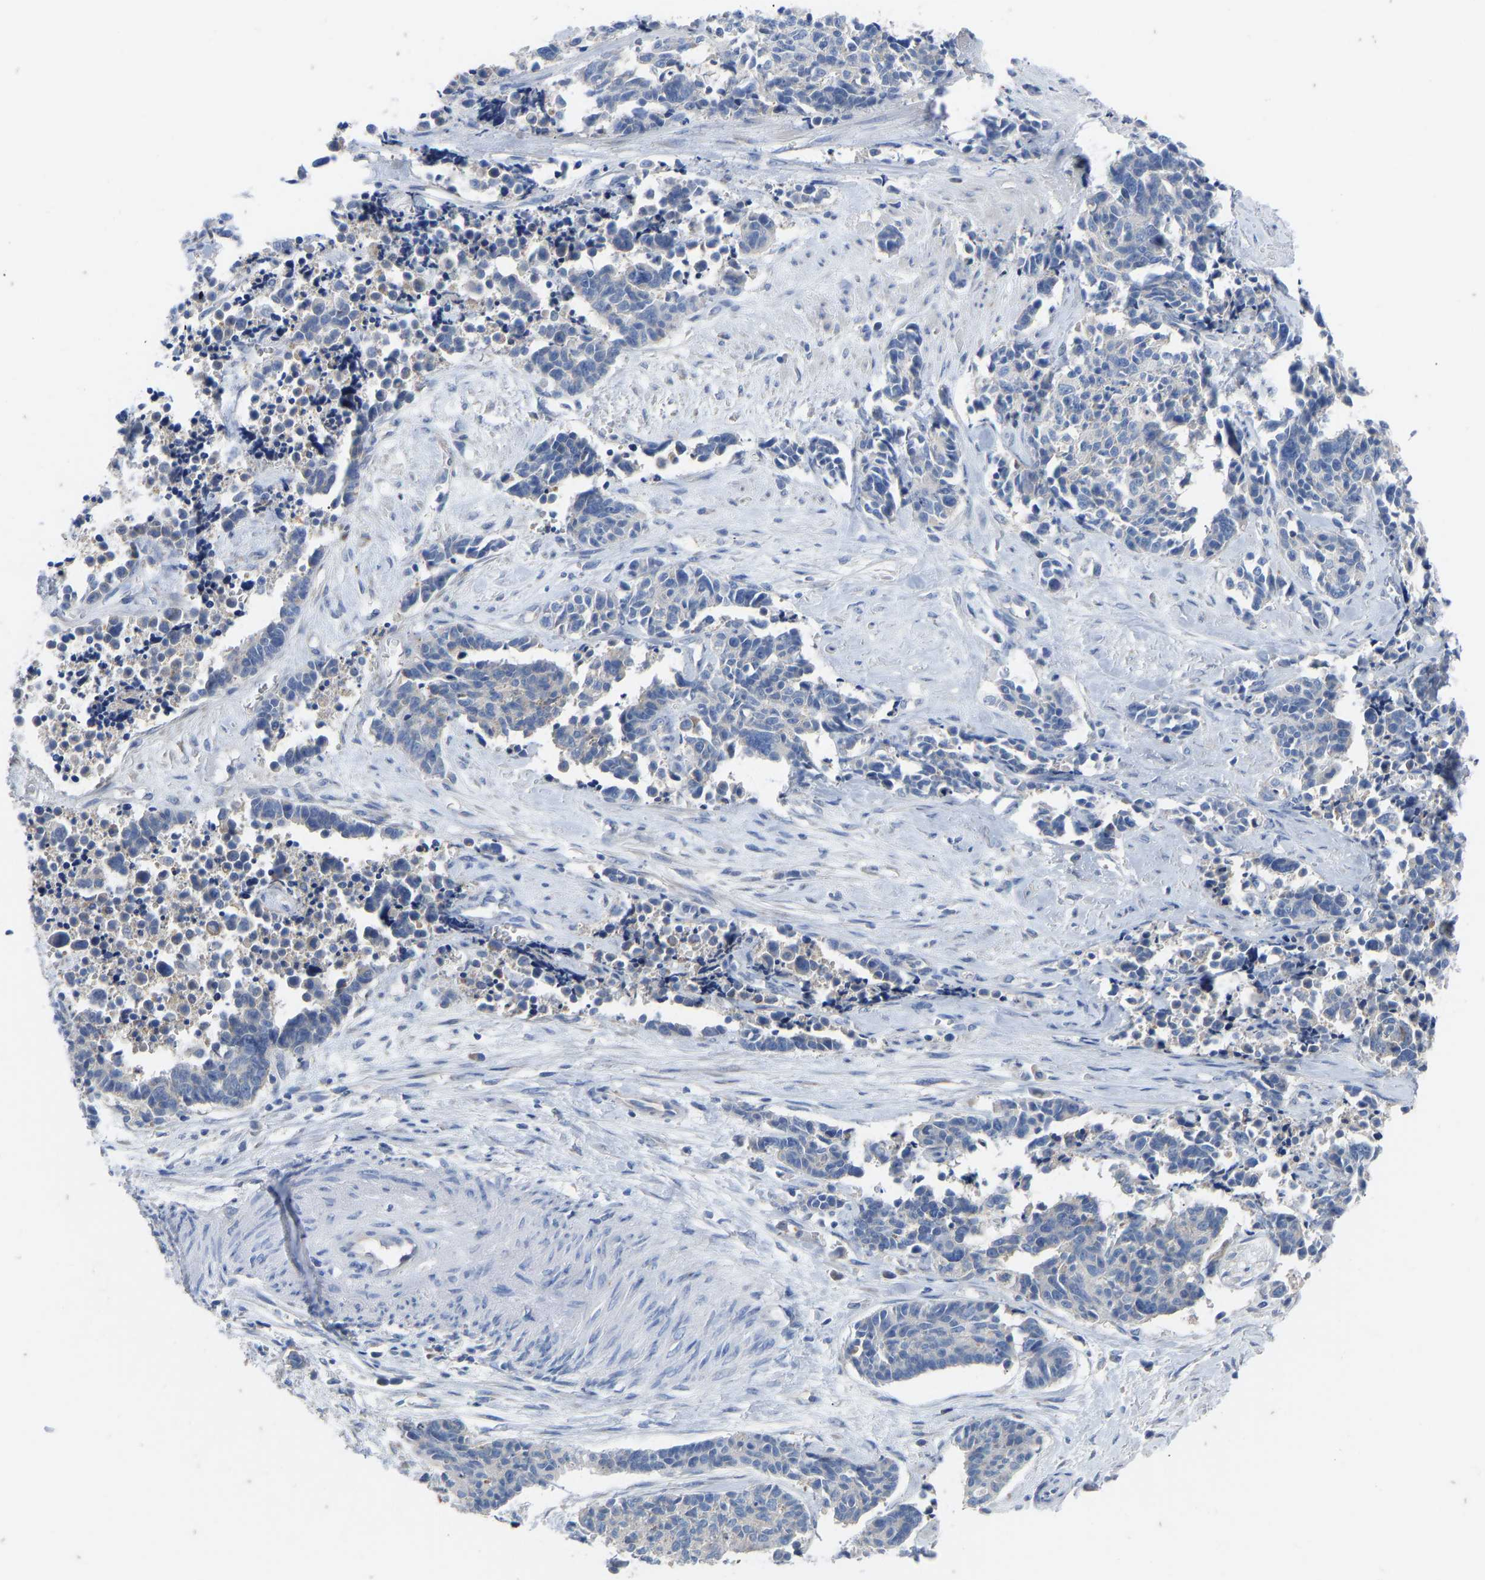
{"staining": {"intensity": "negative", "quantity": "none", "location": "none"}, "tissue": "cervical cancer", "cell_type": "Tumor cells", "image_type": "cancer", "snomed": [{"axis": "morphology", "description": "Squamous cell carcinoma, NOS"}, {"axis": "topography", "description": "Cervix"}], "caption": "Cervical cancer (squamous cell carcinoma) stained for a protein using immunohistochemistry (IHC) displays no expression tumor cells.", "gene": "OLIG2", "patient": {"sex": "female", "age": 35}}